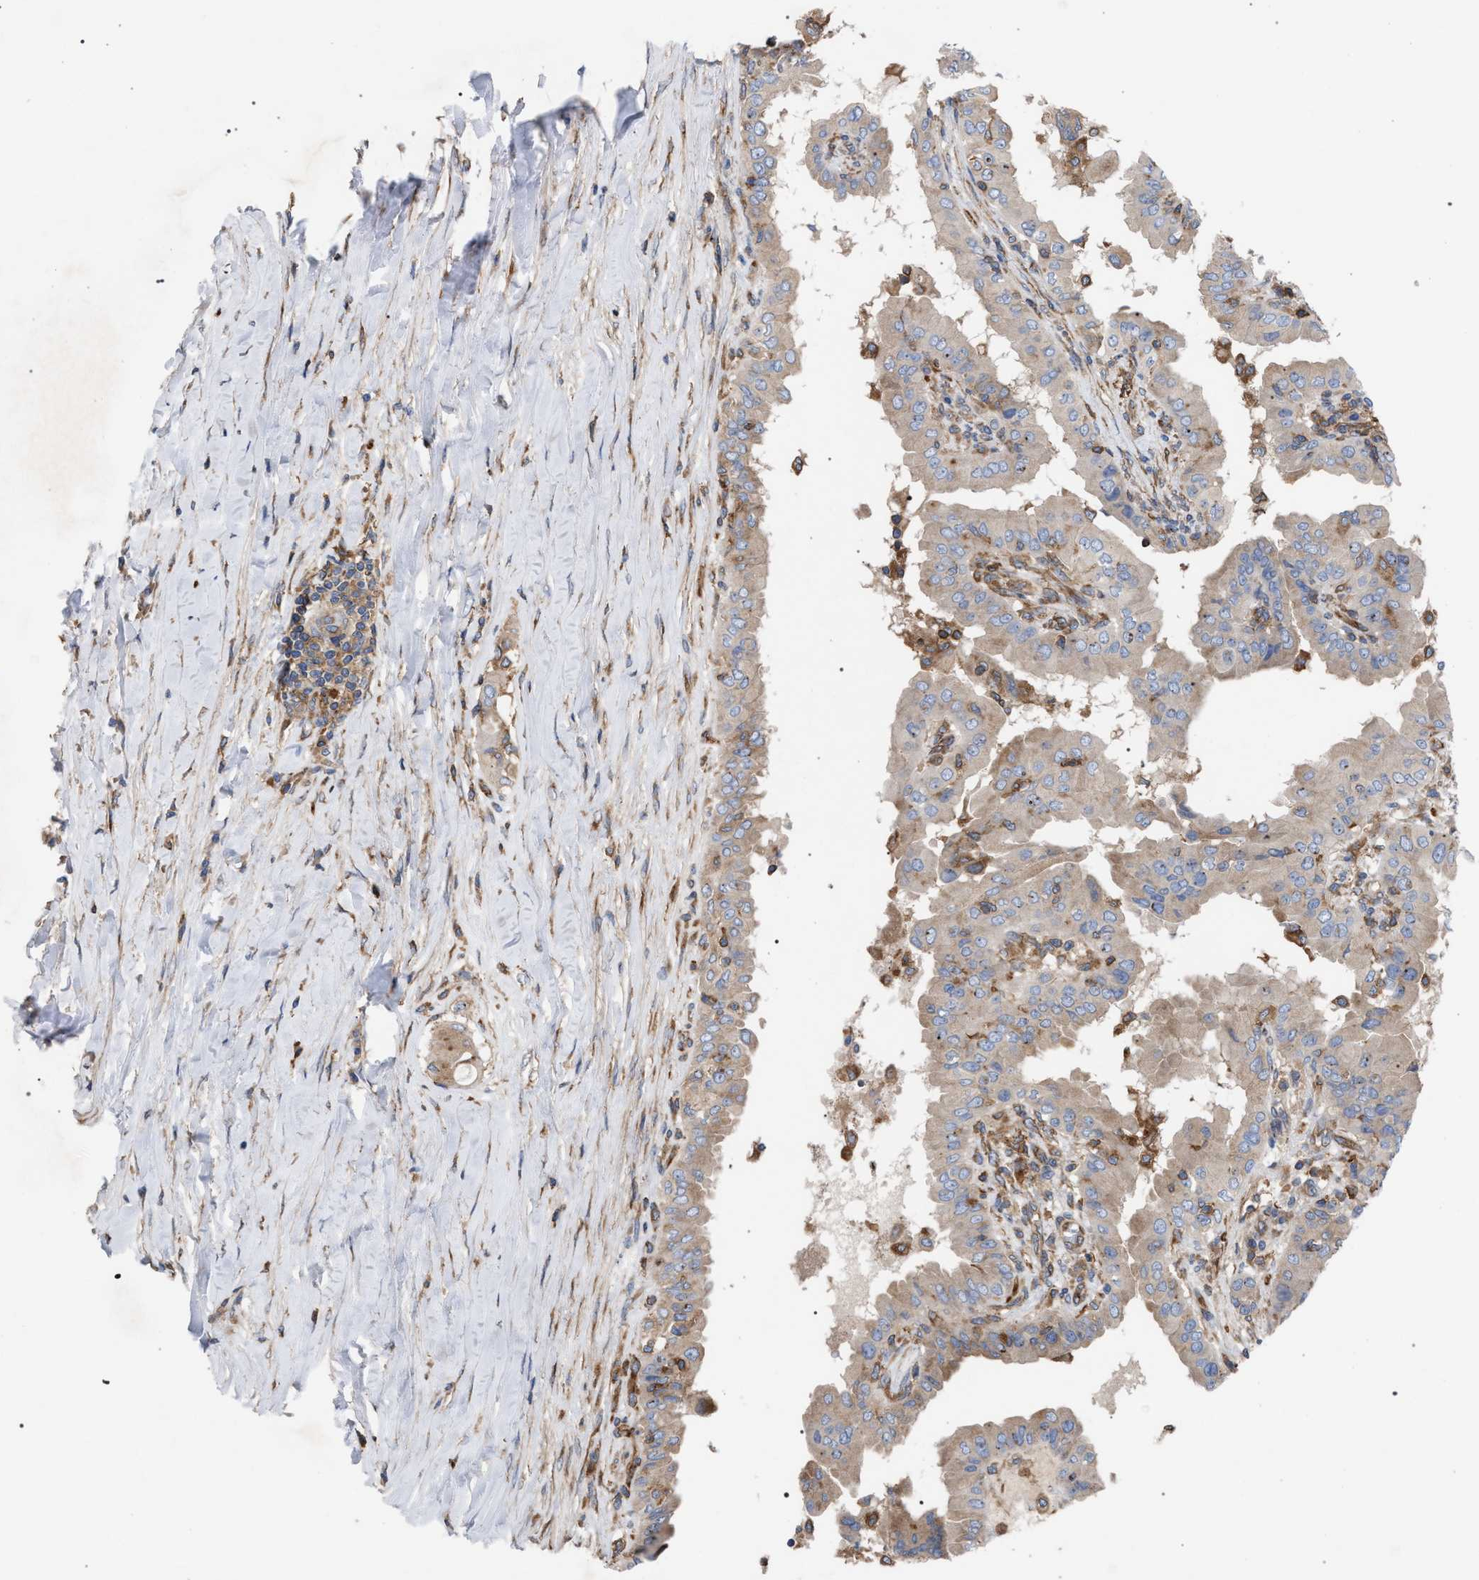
{"staining": {"intensity": "weak", "quantity": "<25%", "location": "cytoplasmic/membranous"}, "tissue": "thyroid cancer", "cell_type": "Tumor cells", "image_type": "cancer", "snomed": [{"axis": "morphology", "description": "Papillary adenocarcinoma, NOS"}, {"axis": "topography", "description": "Thyroid gland"}], "caption": "IHC image of thyroid papillary adenocarcinoma stained for a protein (brown), which shows no staining in tumor cells.", "gene": "CDR2L", "patient": {"sex": "male", "age": 33}}